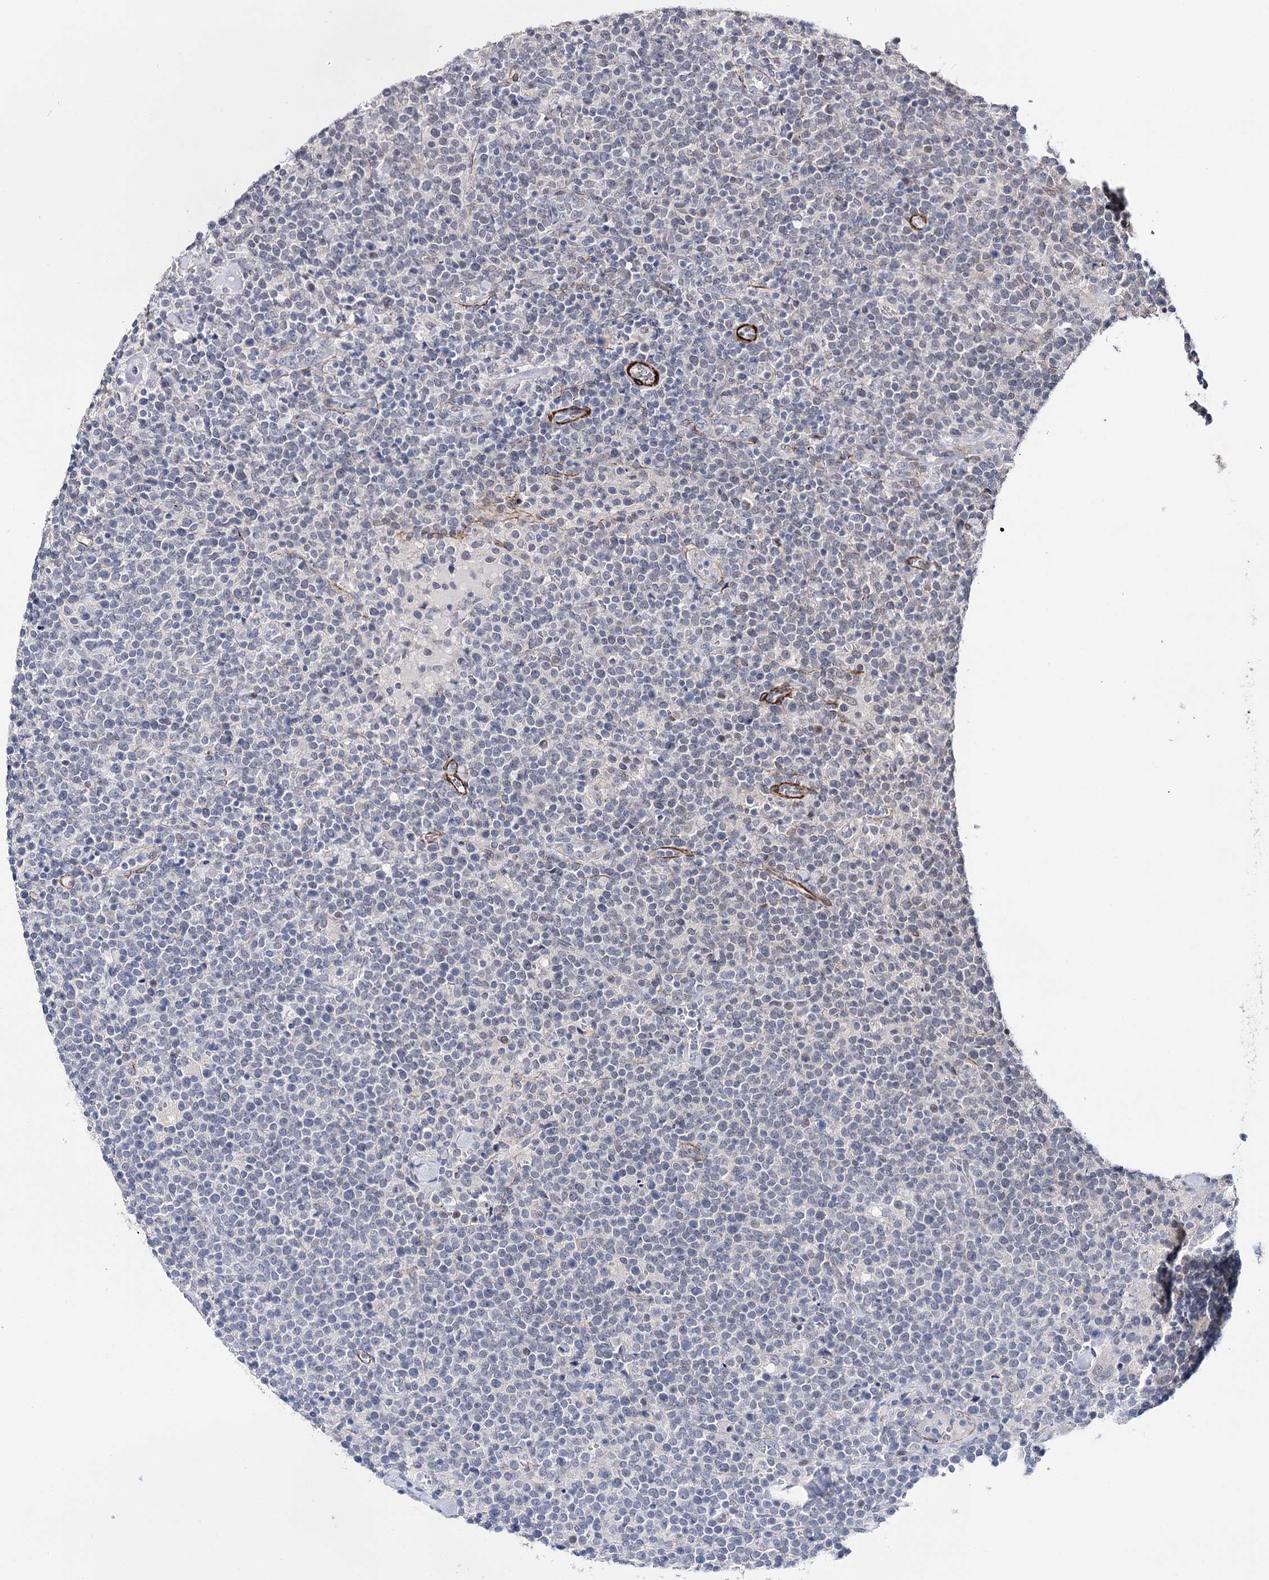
{"staining": {"intensity": "negative", "quantity": "none", "location": "none"}, "tissue": "lymphoma", "cell_type": "Tumor cells", "image_type": "cancer", "snomed": [{"axis": "morphology", "description": "Malignant lymphoma, non-Hodgkin's type, High grade"}, {"axis": "topography", "description": "Lymph node"}], "caption": "High power microscopy histopathology image of an IHC photomicrograph of malignant lymphoma, non-Hodgkin's type (high-grade), revealing no significant positivity in tumor cells. (IHC, brightfield microscopy, high magnification).", "gene": "CFAP46", "patient": {"sex": "male", "age": 61}}